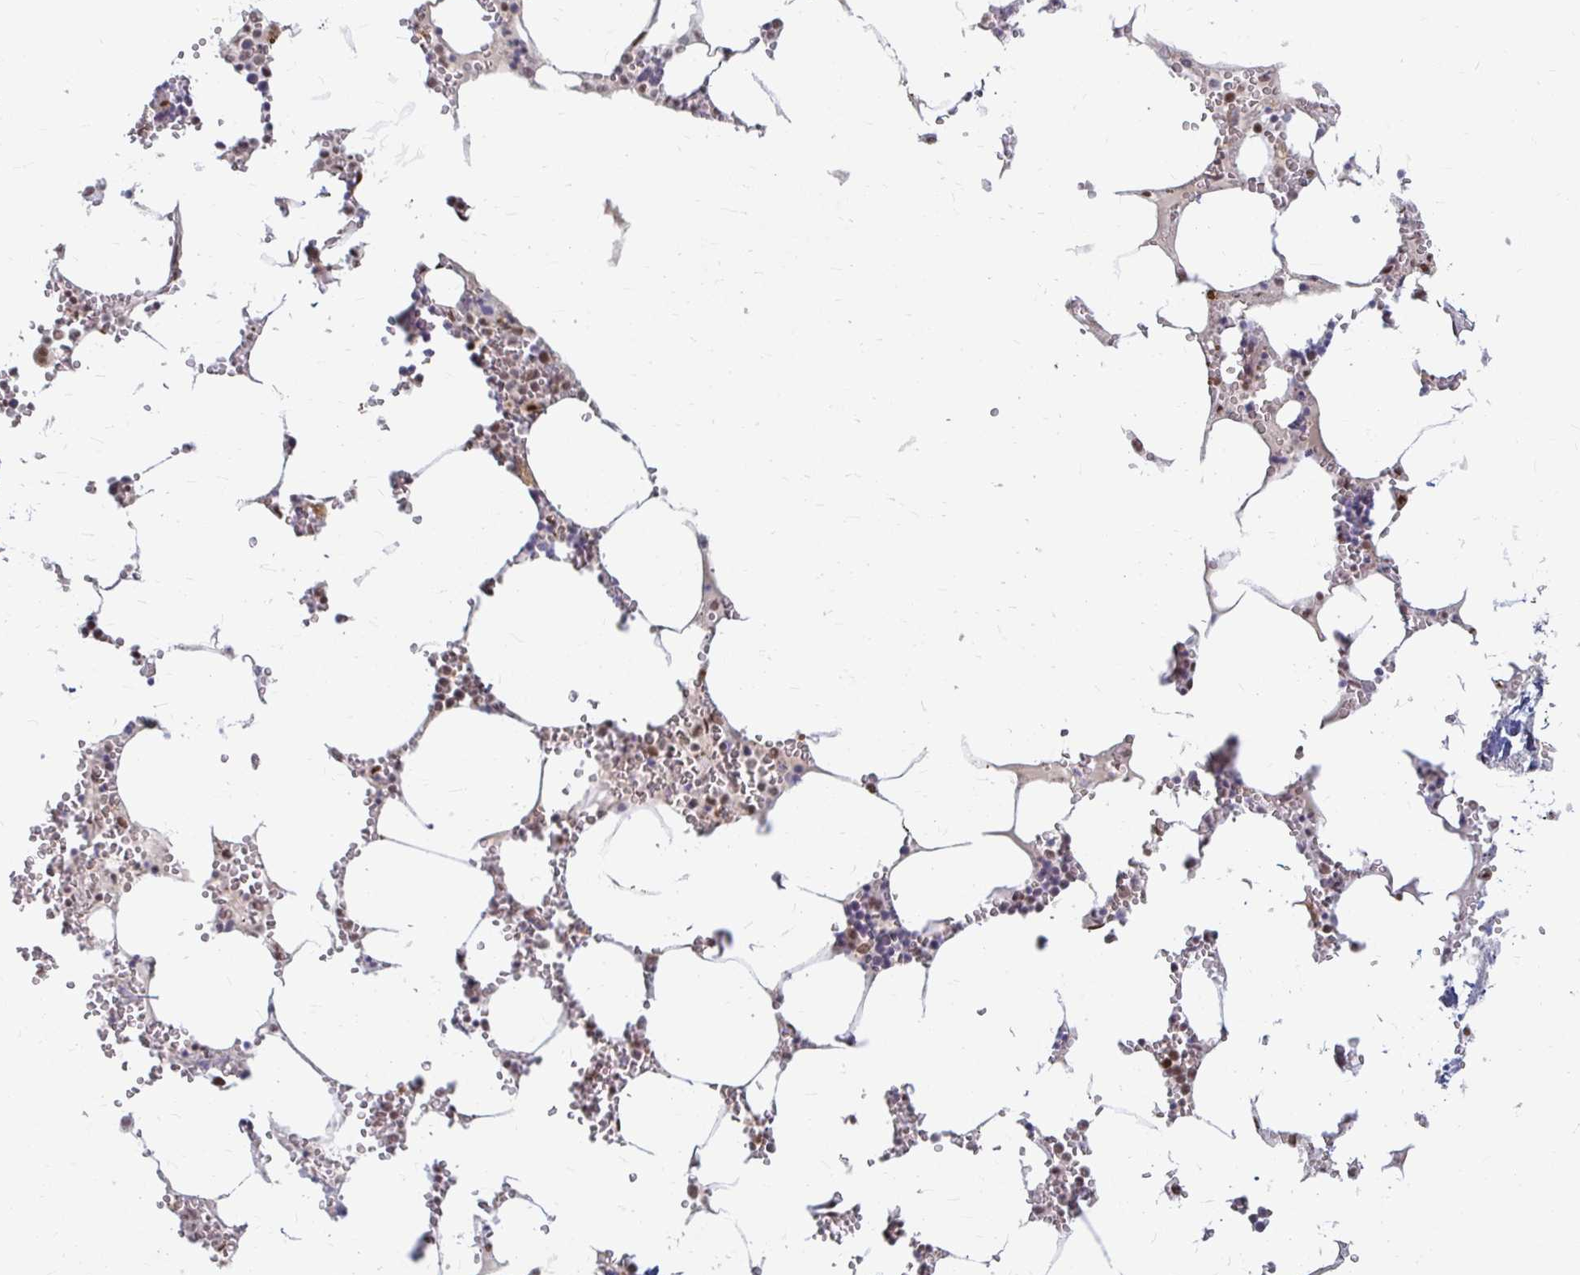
{"staining": {"intensity": "strong", "quantity": "<25%", "location": "nuclear"}, "tissue": "bone marrow", "cell_type": "Hematopoietic cells", "image_type": "normal", "snomed": [{"axis": "morphology", "description": "Normal tissue, NOS"}, {"axis": "topography", "description": "Bone marrow"}], "caption": "Protein analysis of benign bone marrow reveals strong nuclear staining in about <25% of hematopoietic cells. Nuclei are stained in blue.", "gene": "HNRNPU", "patient": {"sex": "male", "age": 54}}